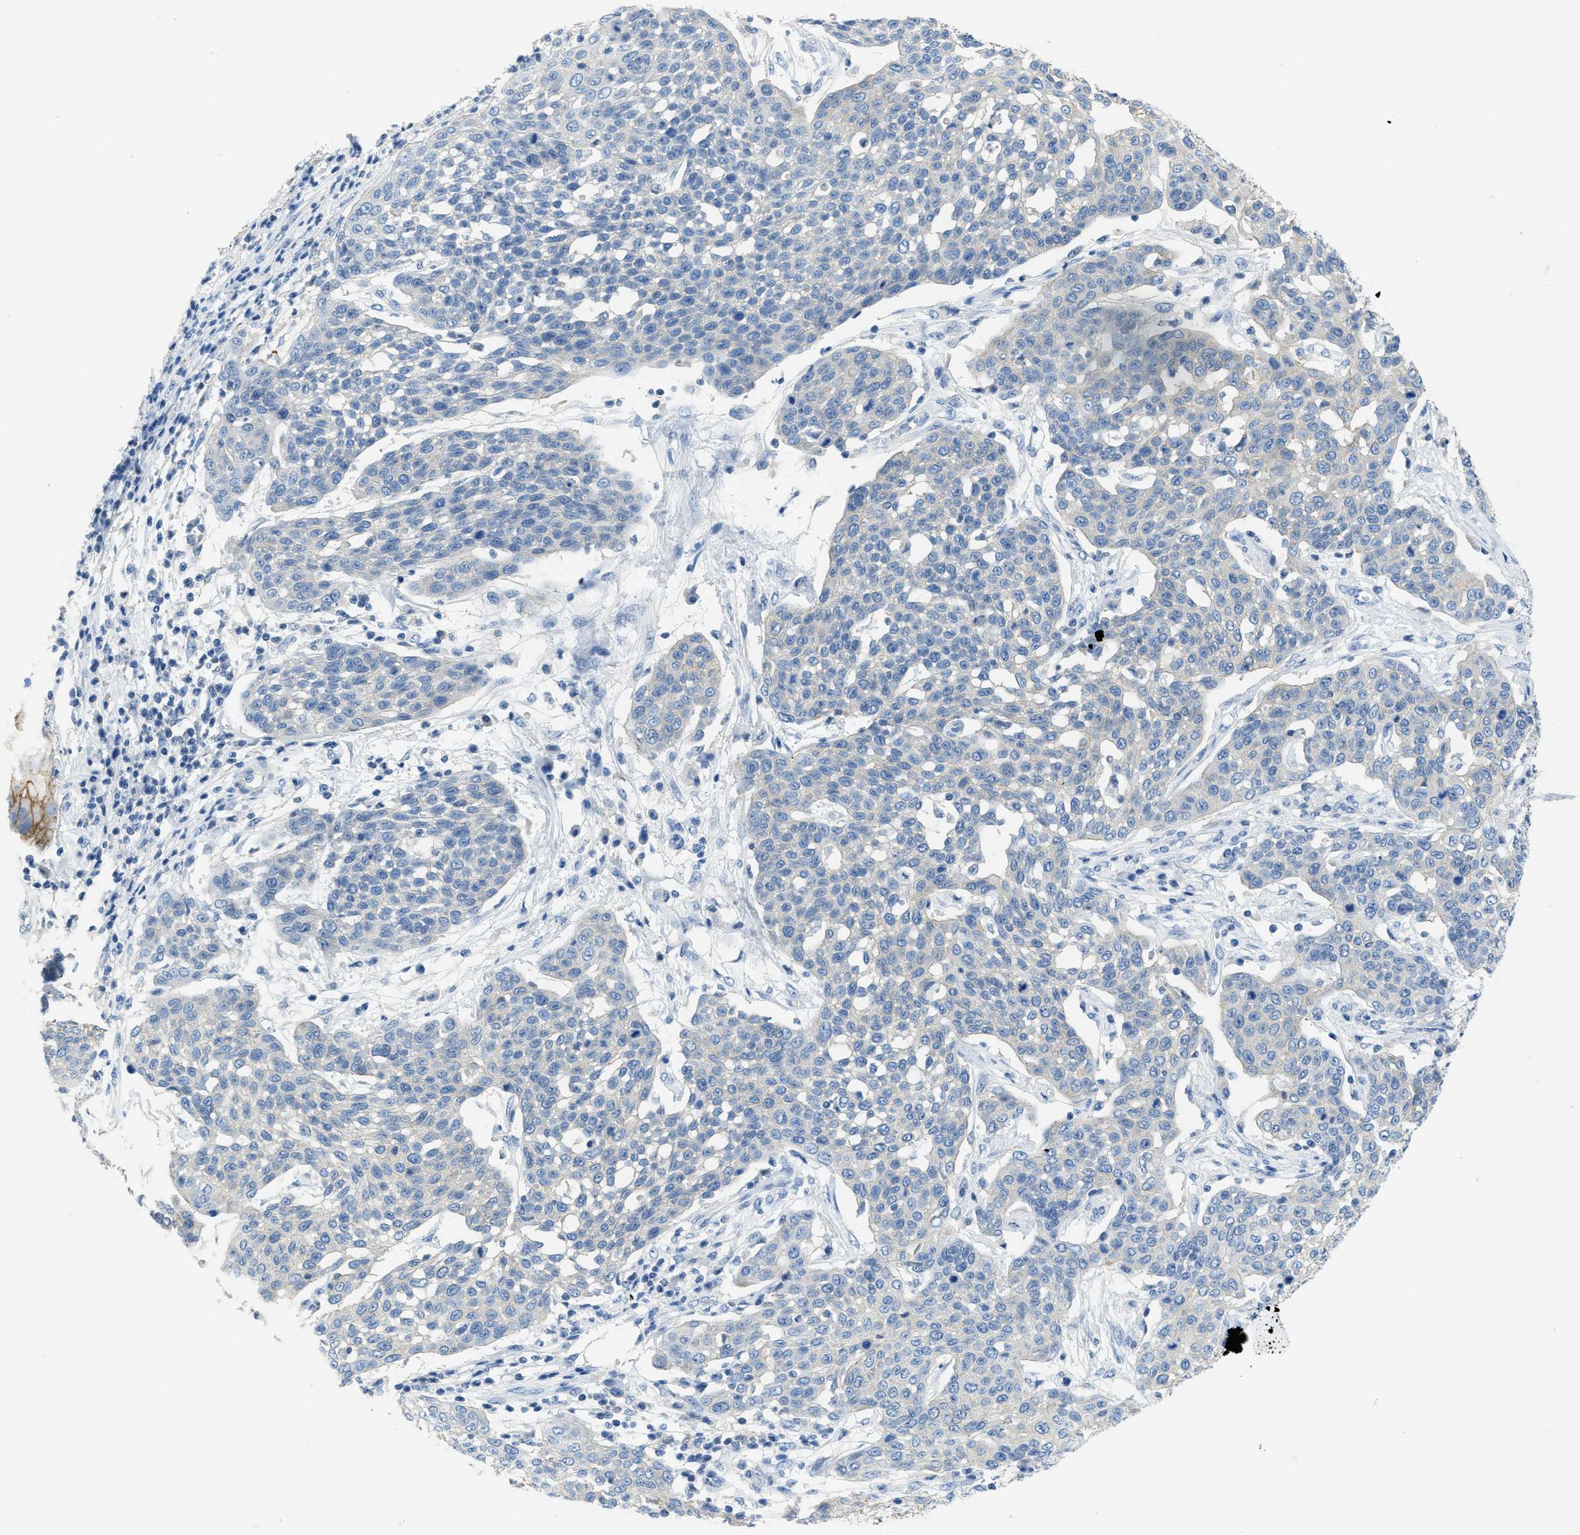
{"staining": {"intensity": "negative", "quantity": "none", "location": "none"}, "tissue": "cervical cancer", "cell_type": "Tumor cells", "image_type": "cancer", "snomed": [{"axis": "morphology", "description": "Squamous cell carcinoma, NOS"}, {"axis": "topography", "description": "Cervix"}], "caption": "There is no significant expression in tumor cells of cervical squamous cell carcinoma. The staining was performed using DAB (3,3'-diaminobenzidine) to visualize the protein expression in brown, while the nuclei were stained in blue with hematoxylin (Magnification: 20x).", "gene": "CNNM4", "patient": {"sex": "female", "age": 34}}